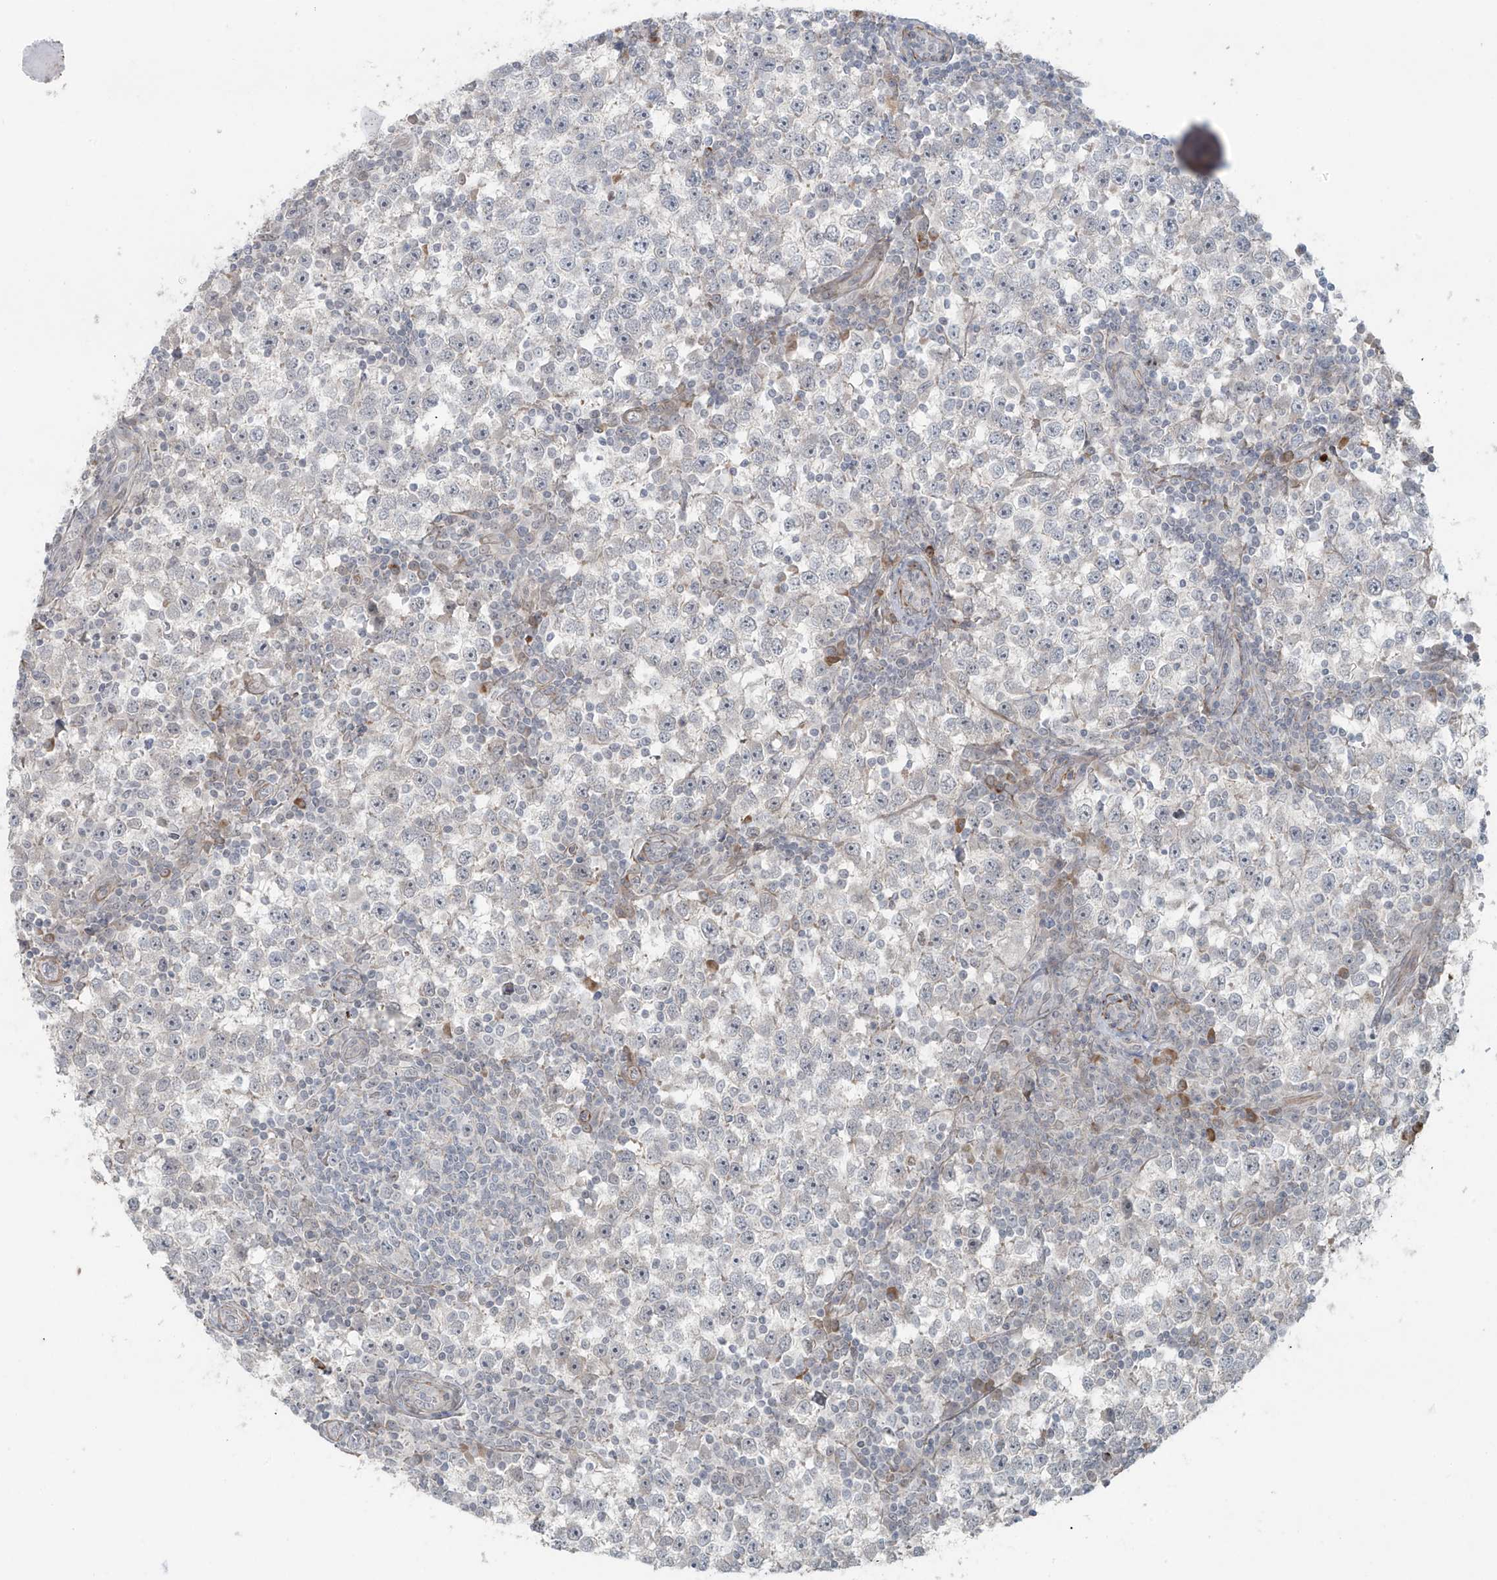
{"staining": {"intensity": "negative", "quantity": "none", "location": "none"}, "tissue": "testis cancer", "cell_type": "Tumor cells", "image_type": "cancer", "snomed": [{"axis": "morphology", "description": "Seminoma, NOS"}, {"axis": "topography", "description": "Testis"}], "caption": "Human testis cancer stained for a protein using IHC exhibits no staining in tumor cells.", "gene": "RASGEF1A", "patient": {"sex": "male", "age": 65}}